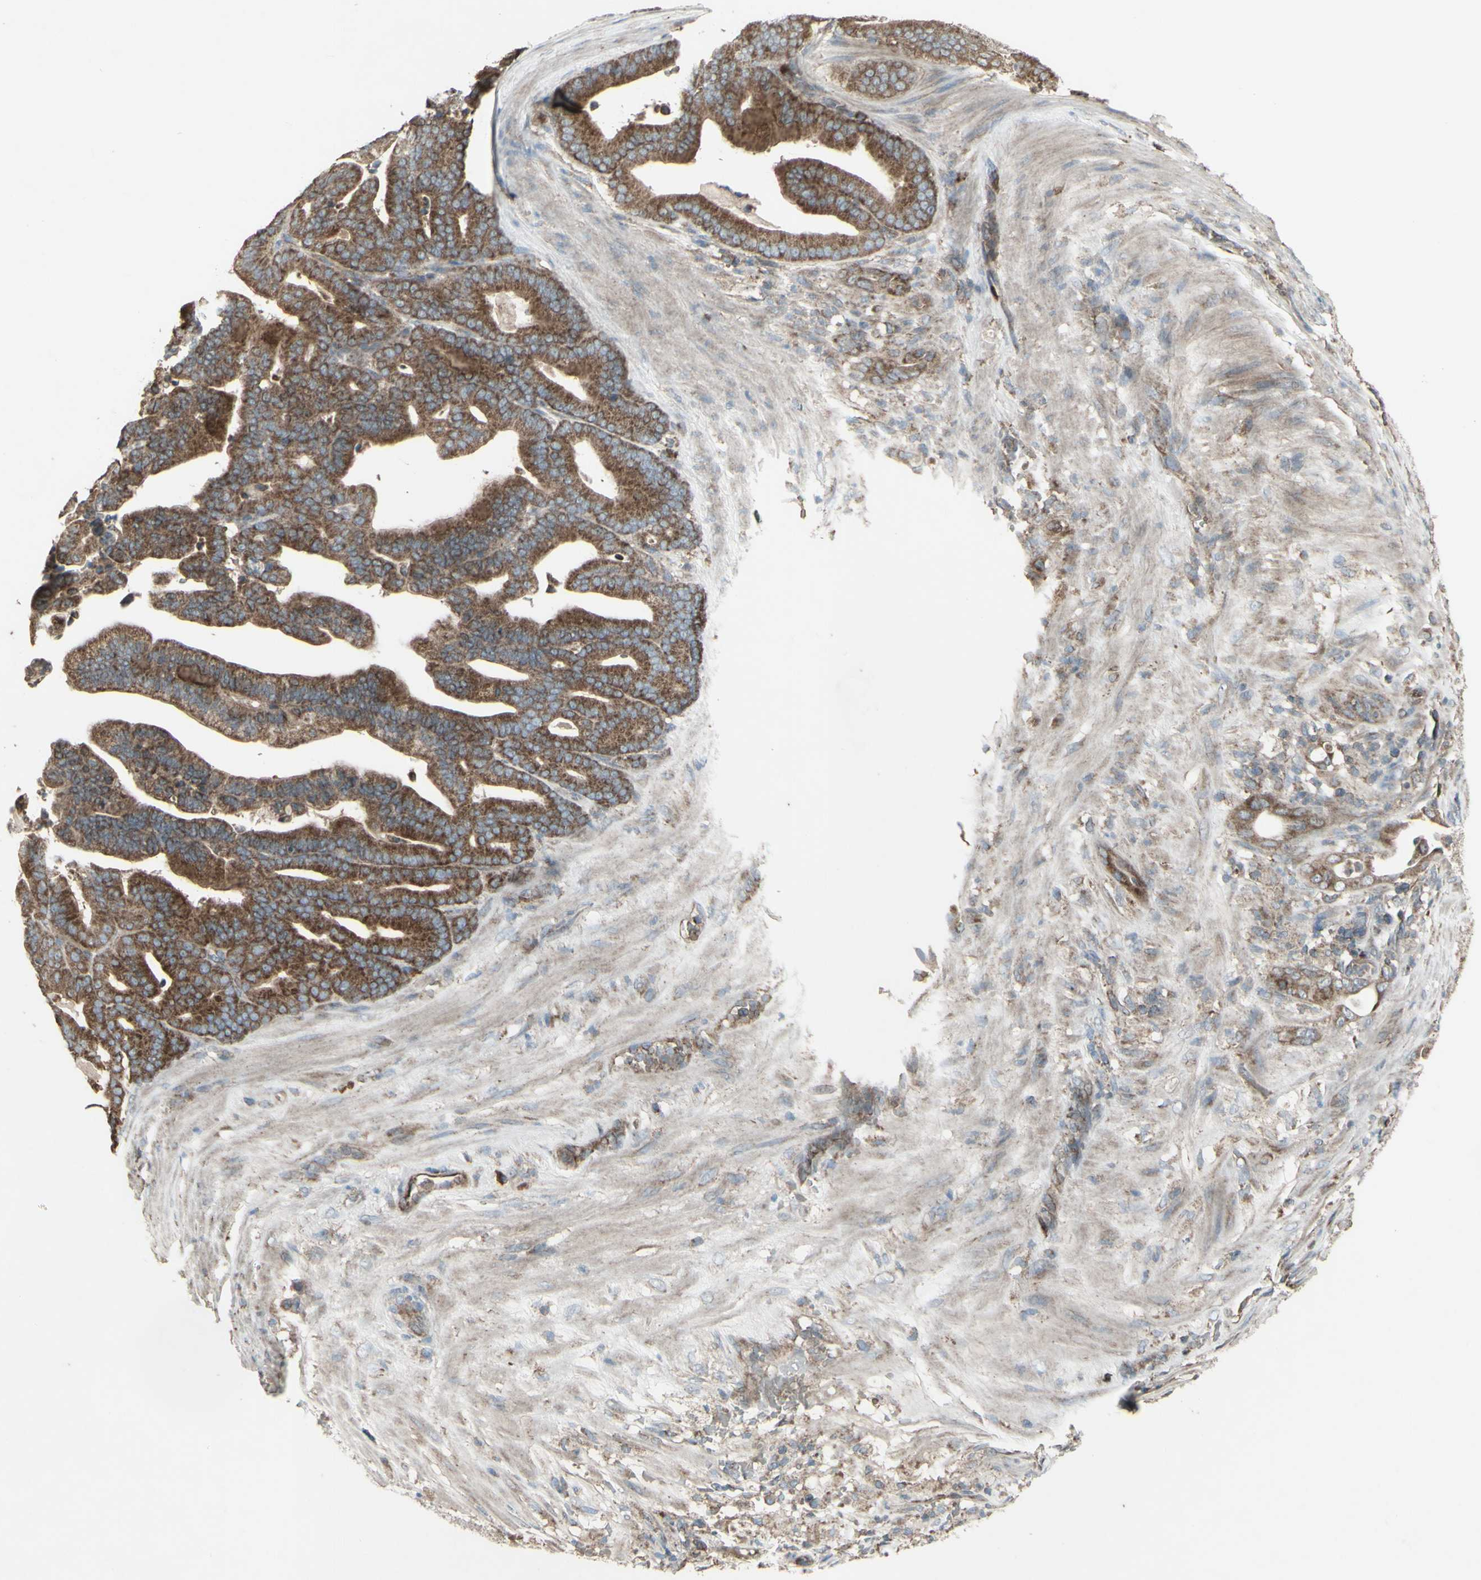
{"staining": {"intensity": "moderate", "quantity": ">75%", "location": "cytoplasmic/membranous"}, "tissue": "pancreatic cancer", "cell_type": "Tumor cells", "image_type": "cancer", "snomed": [{"axis": "morphology", "description": "Adenocarcinoma, NOS"}, {"axis": "topography", "description": "Pancreas"}], "caption": "A brown stain labels moderate cytoplasmic/membranous expression of a protein in human pancreatic cancer (adenocarcinoma) tumor cells.", "gene": "SHC1", "patient": {"sex": "male", "age": 63}}